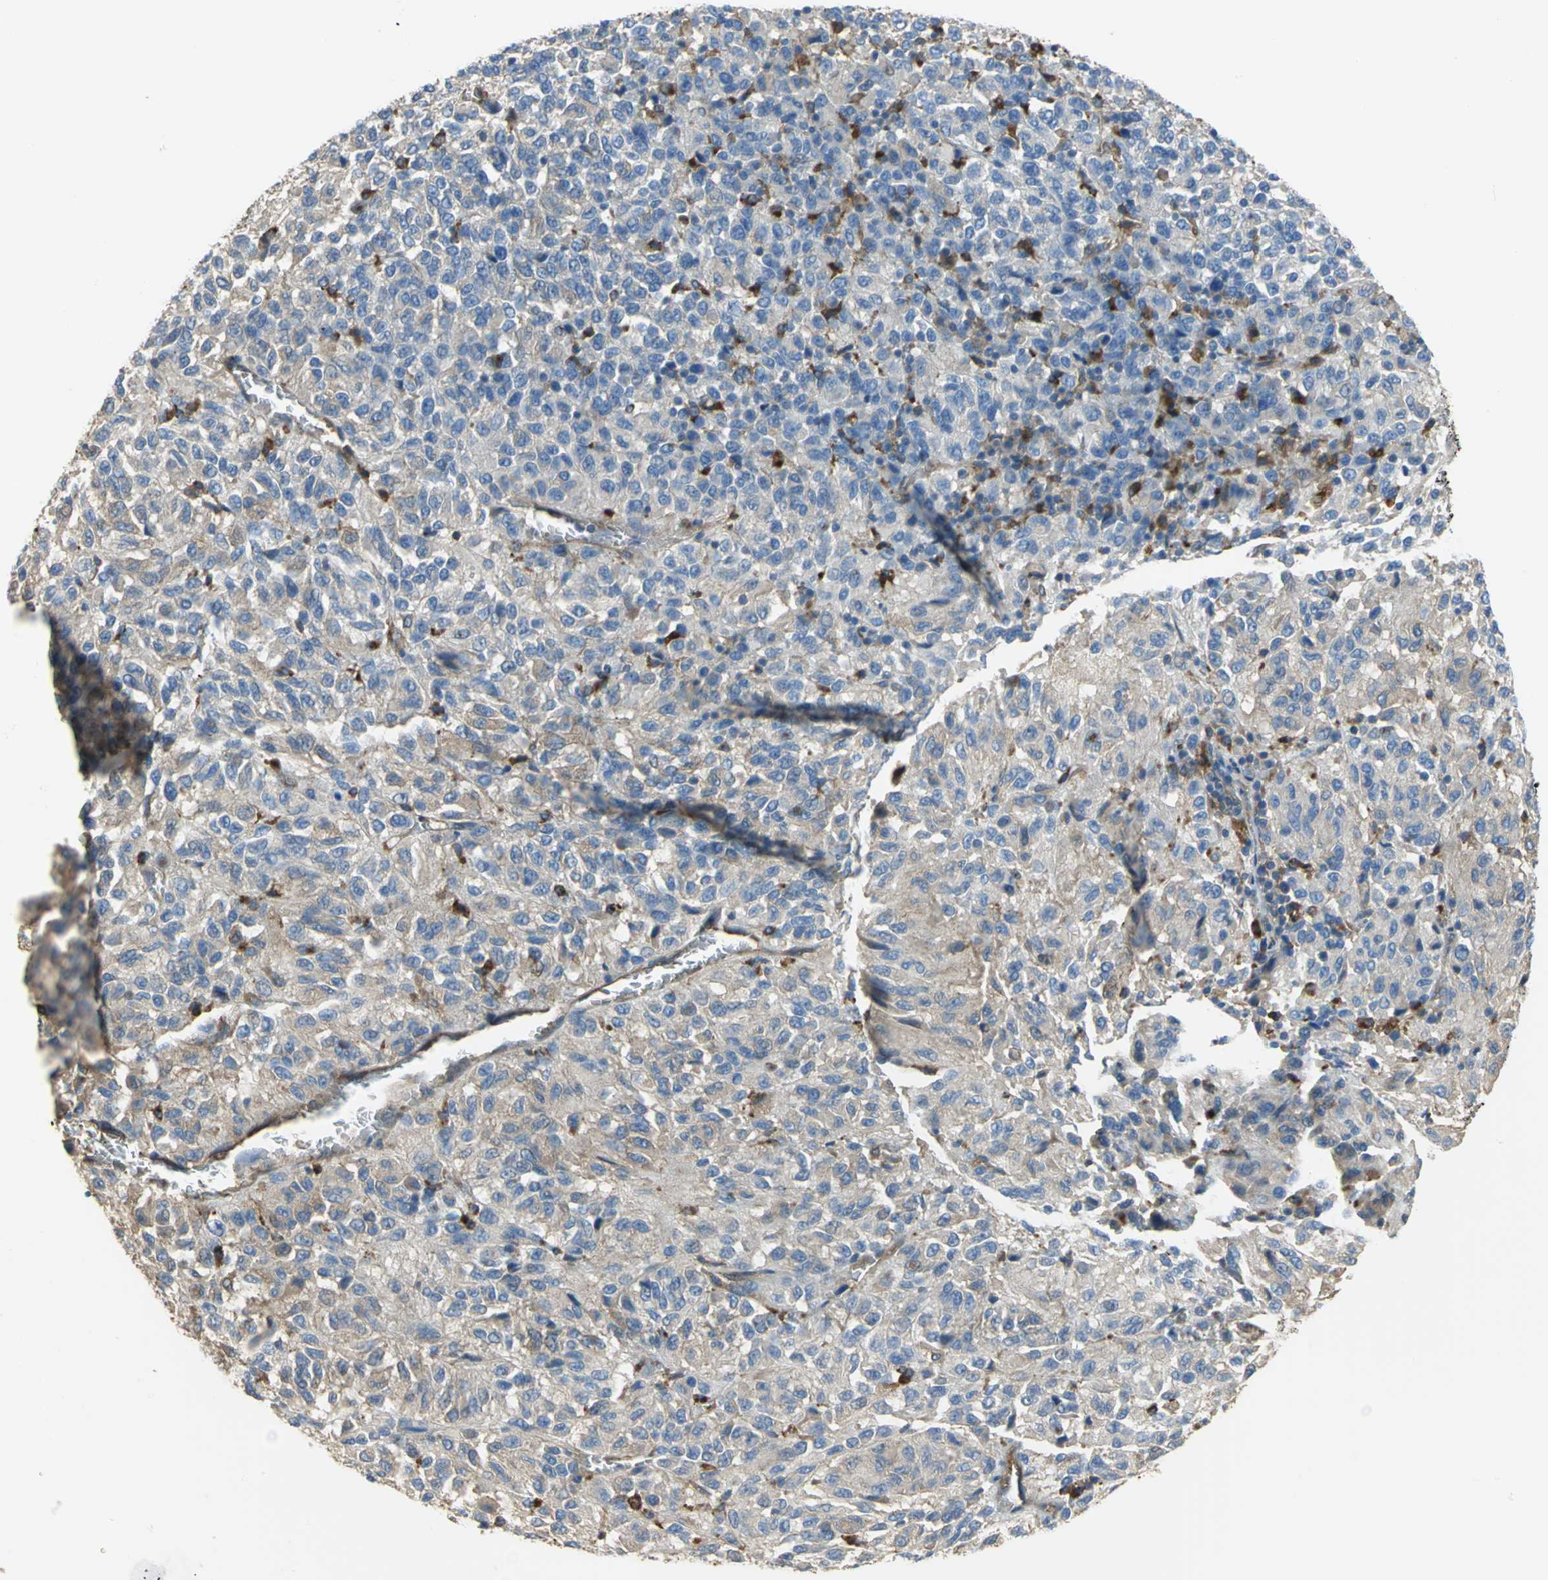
{"staining": {"intensity": "weak", "quantity": "25%-75%", "location": "cytoplasmic/membranous"}, "tissue": "melanoma", "cell_type": "Tumor cells", "image_type": "cancer", "snomed": [{"axis": "morphology", "description": "Malignant melanoma, Metastatic site"}, {"axis": "topography", "description": "Lung"}], "caption": "A histopathology image showing weak cytoplasmic/membranous staining in about 25%-75% of tumor cells in malignant melanoma (metastatic site), as visualized by brown immunohistochemical staining.", "gene": "DIAPH2", "patient": {"sex": "male", "age": 64}}